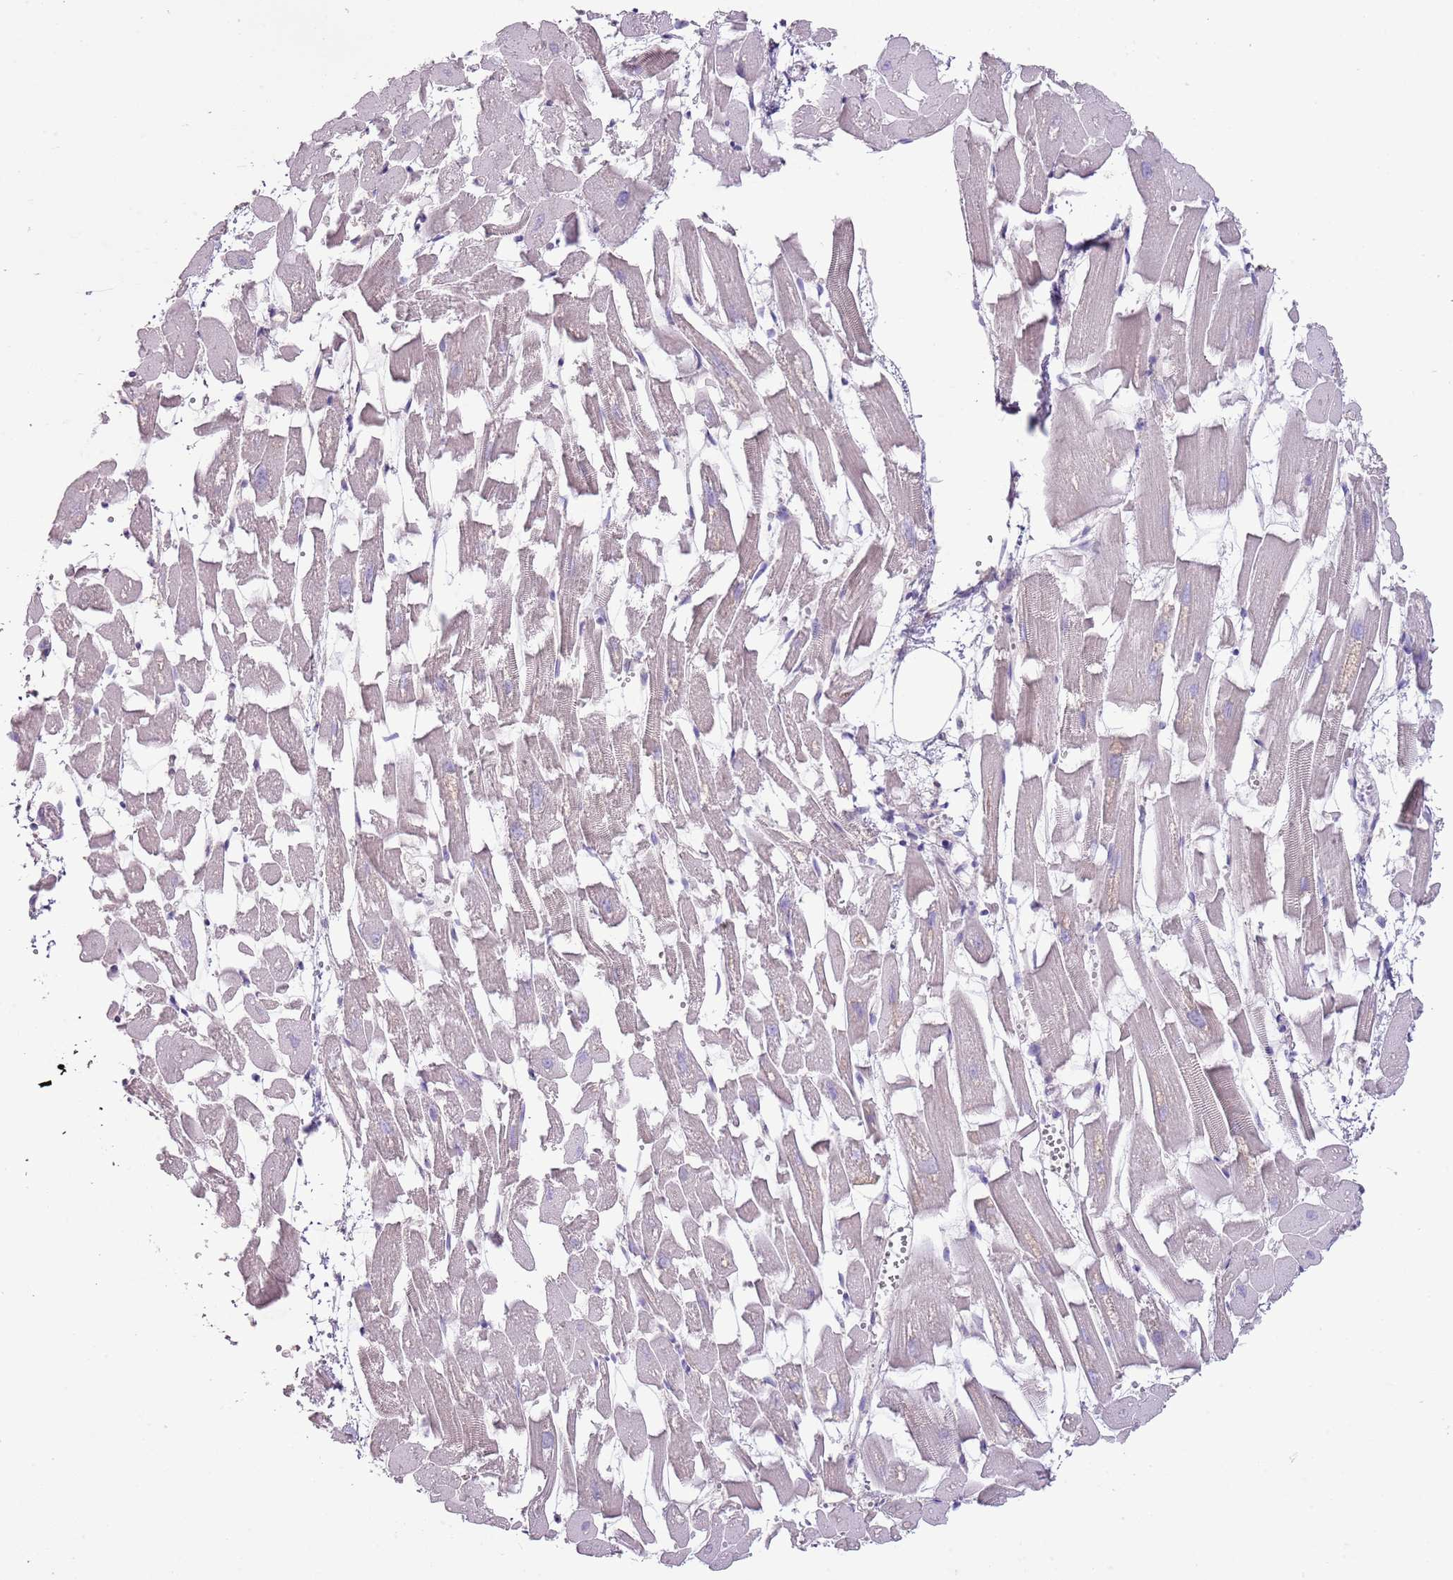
{"staining": {"intensity": "negative", "quantity": "none", "location": "none"}, "tissue": "heart muscle", "cell_type": "Cardiomyocytes", "image_type": "normal", "snomed": [{"axis": "morphology", "description": "Normal tissue, NOS"}, {"axis": "topography", "description": "Heart"}], "caption": "High power microscopy photomicrograph of an immunohistochemistry (IHC) photomicrograph of benign heart muscle, revealing no significant expression in cardiomyocytes. Nuclei are stained in blue.", "gene": "BLOC1S2", "patient": {"sex": "female", "age": 64}}